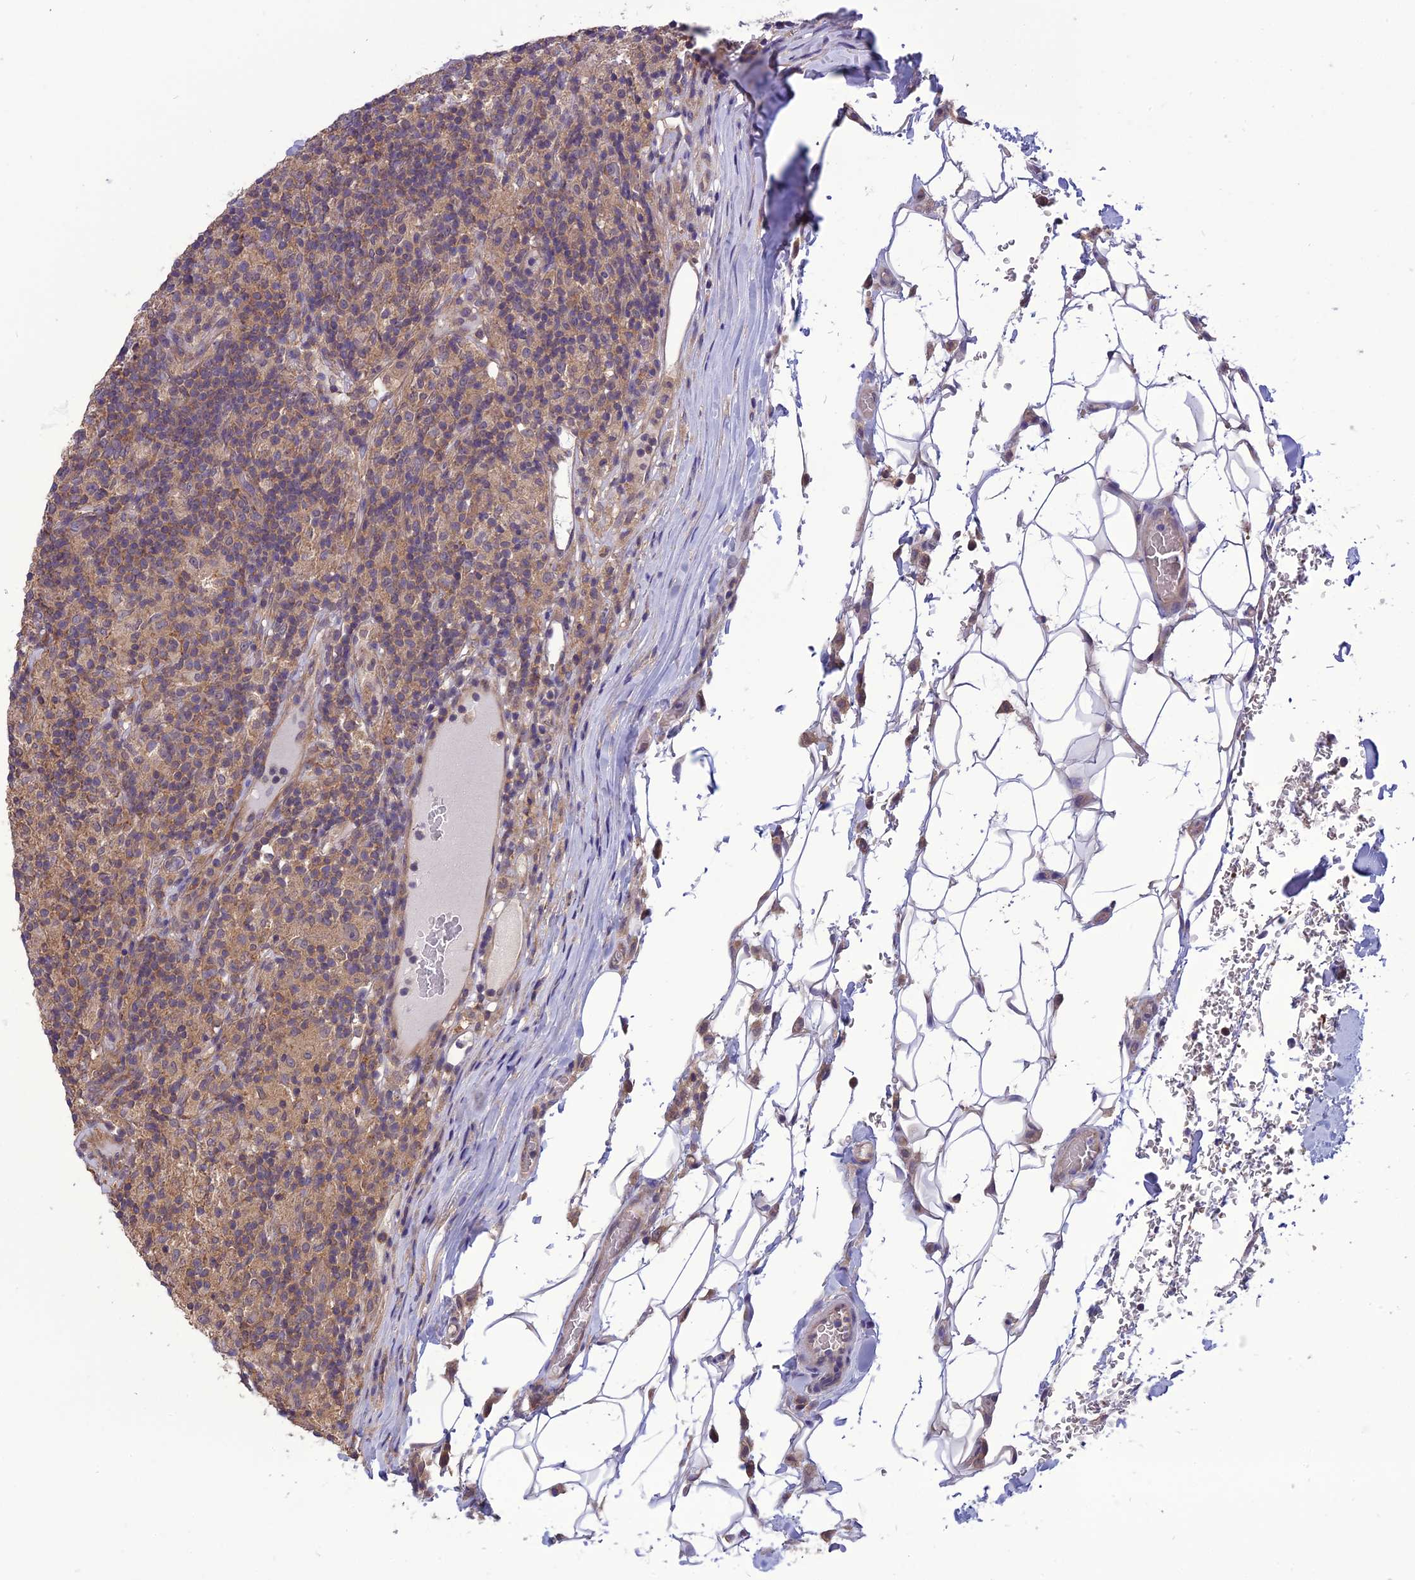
{"staining": {"intensity": "weak", "quantity": ">75%", "location": "cytoplasmic/membranous"}, "tissue": "lymphoma", "cell_type": "Tumor cells", "image_type": "cancer", "snomed": [{"axis": "morphology", "description": "Hodgkin's disease, NOS"}, {"axis": "topography", "description": "Lymph node"}], "caption": "DAB (3,3'-diaminobenzidine) immunohistochemical staining of human lymphoma demonstrates weak cytoplasmic/membranous protein positivity in about >75% of tumor cells.", "gene": "PSMF1", "patient": {"sex": "male", "age": 70}}